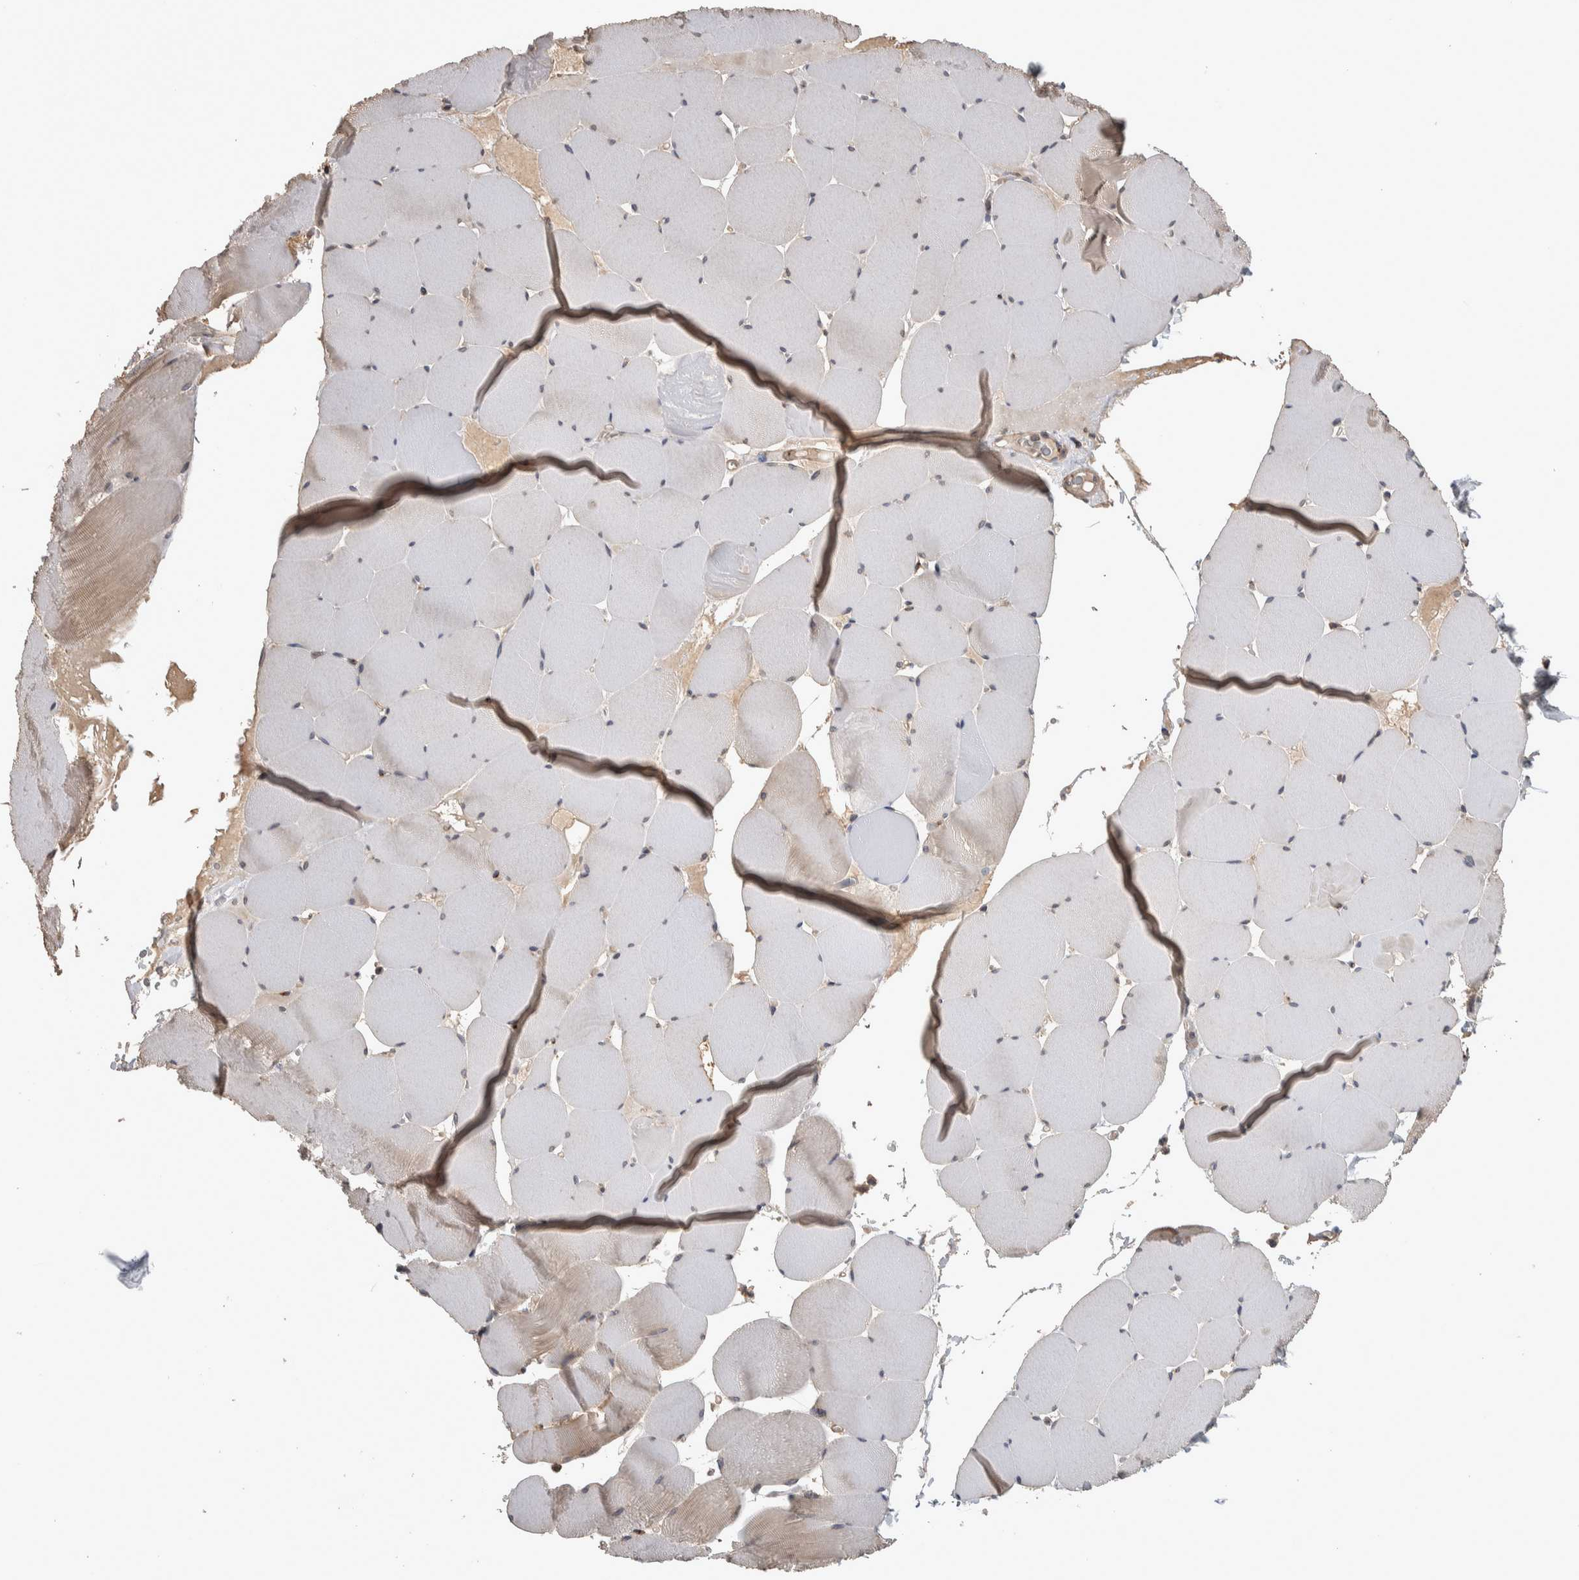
{"staining": {"intensity": "moderate", "quantity": "<25%", "location": "cytoplasmic/membranous"}, "tissue": "skeletal muscle", "cell_type": "Myocytes", "image_type": "normal", "snomed": [{"axis": "morphology", "description": "Normal tissue, NOS"}, {"axis": "topography", "description": "Skeletal muscle"}], "caption": "Brown immunohistochemical staining in benign human skeletal muscle exhibits moderate cytoplasmic/membranous staining in approximately <25% of myocytes.", "gene": "IFRD1", "patient": {"sex": "male", "age": 62}}